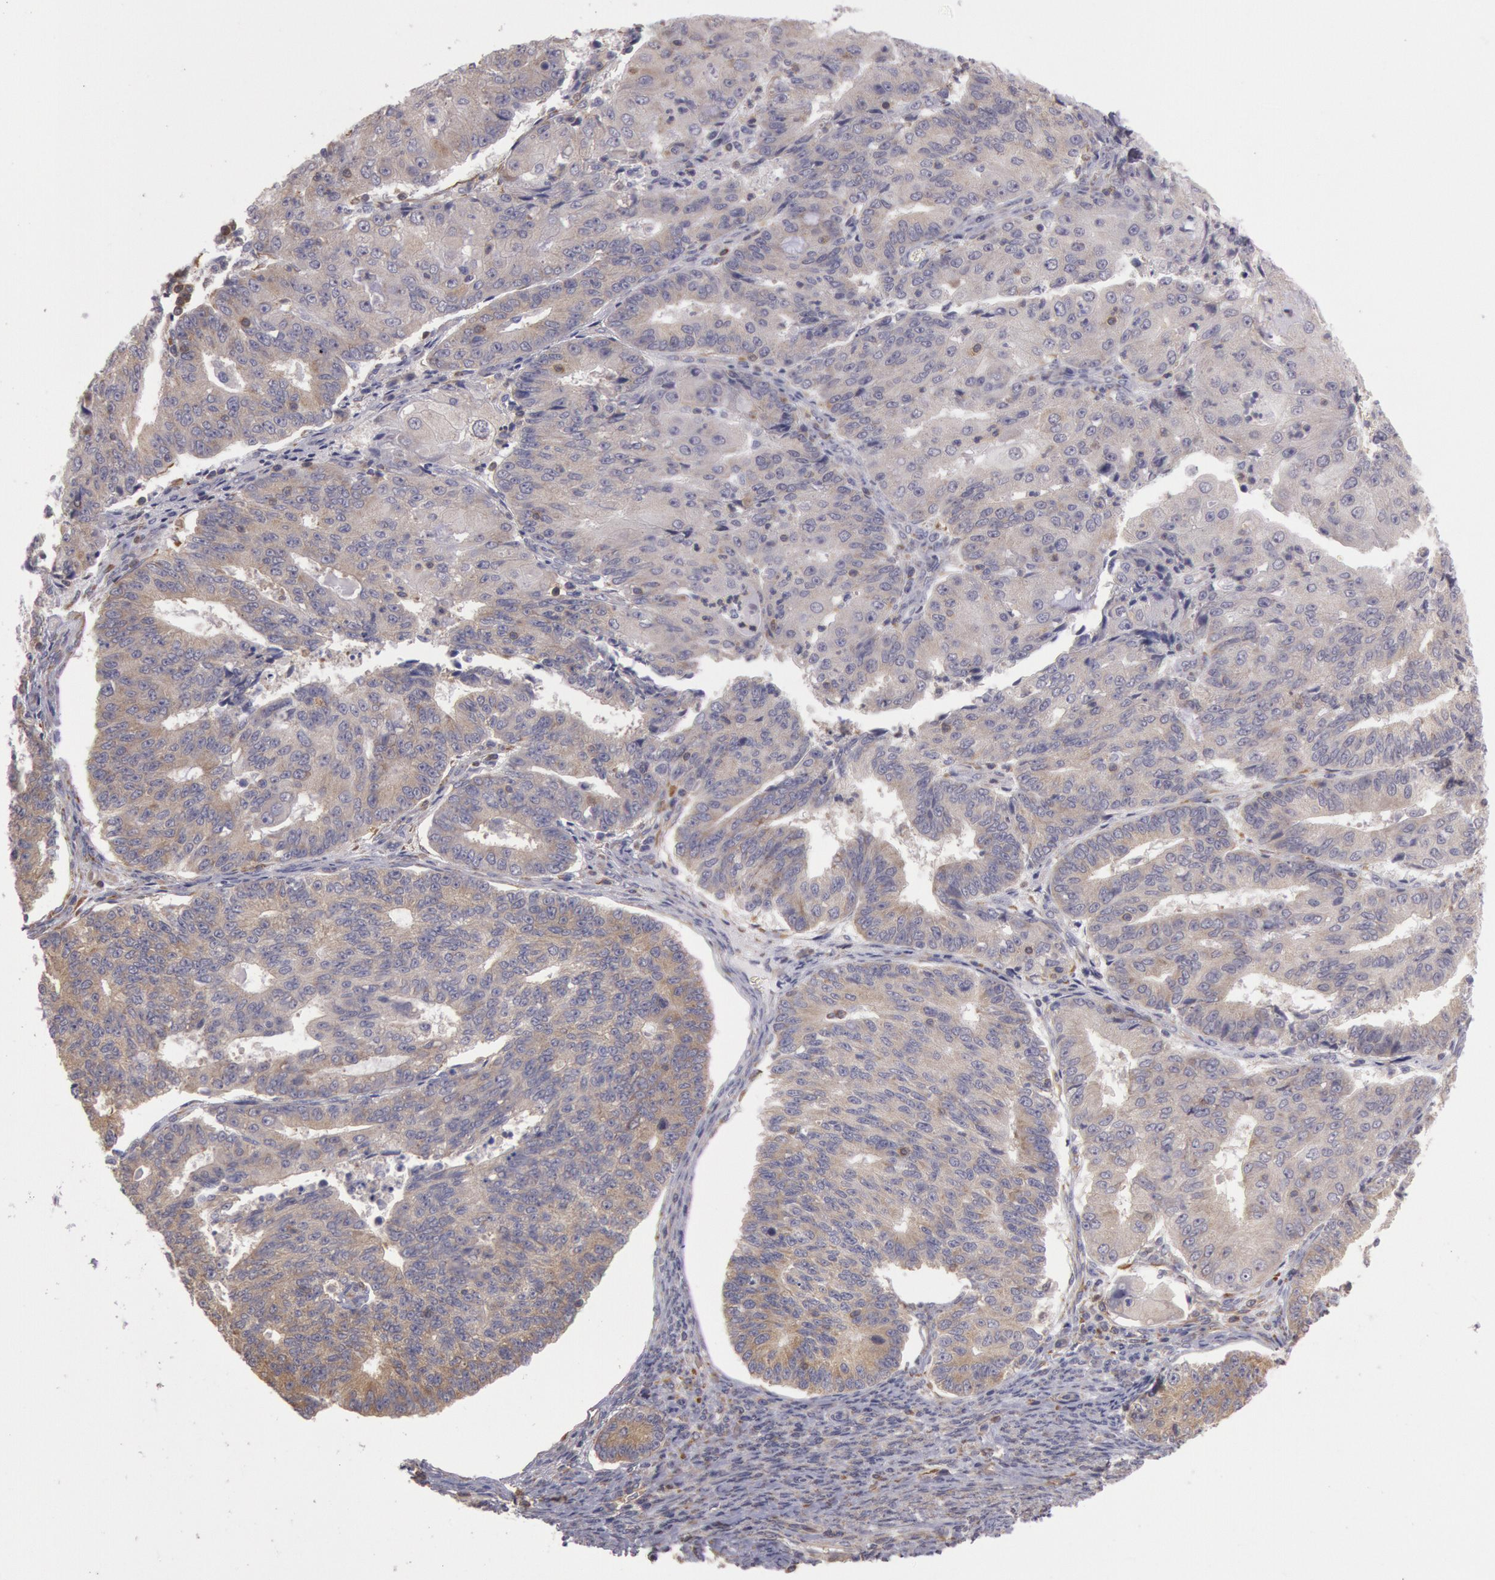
{"staining": {"intensity": "weak", "quantity": ">75%", "location": "cytoplasmic/membranous"}, "tissue": "endometrial cancer", "cell_type": "Tumor cells", "image_type": "cancer", "snomed": [{"axis": "morphology", "description": "Adenocarcinoma, NOS"}, {"axis": "topography", "description": "Endometrium"}], "caption": "Immunohistochemical staining of human adenocarcinoma (endometrial) demonstrates weak cytoplasmic/membranous protein expression in about >75% of tumor cells.", "gene": "NMT2", "patient": {"sex": "female", "age": 56}}